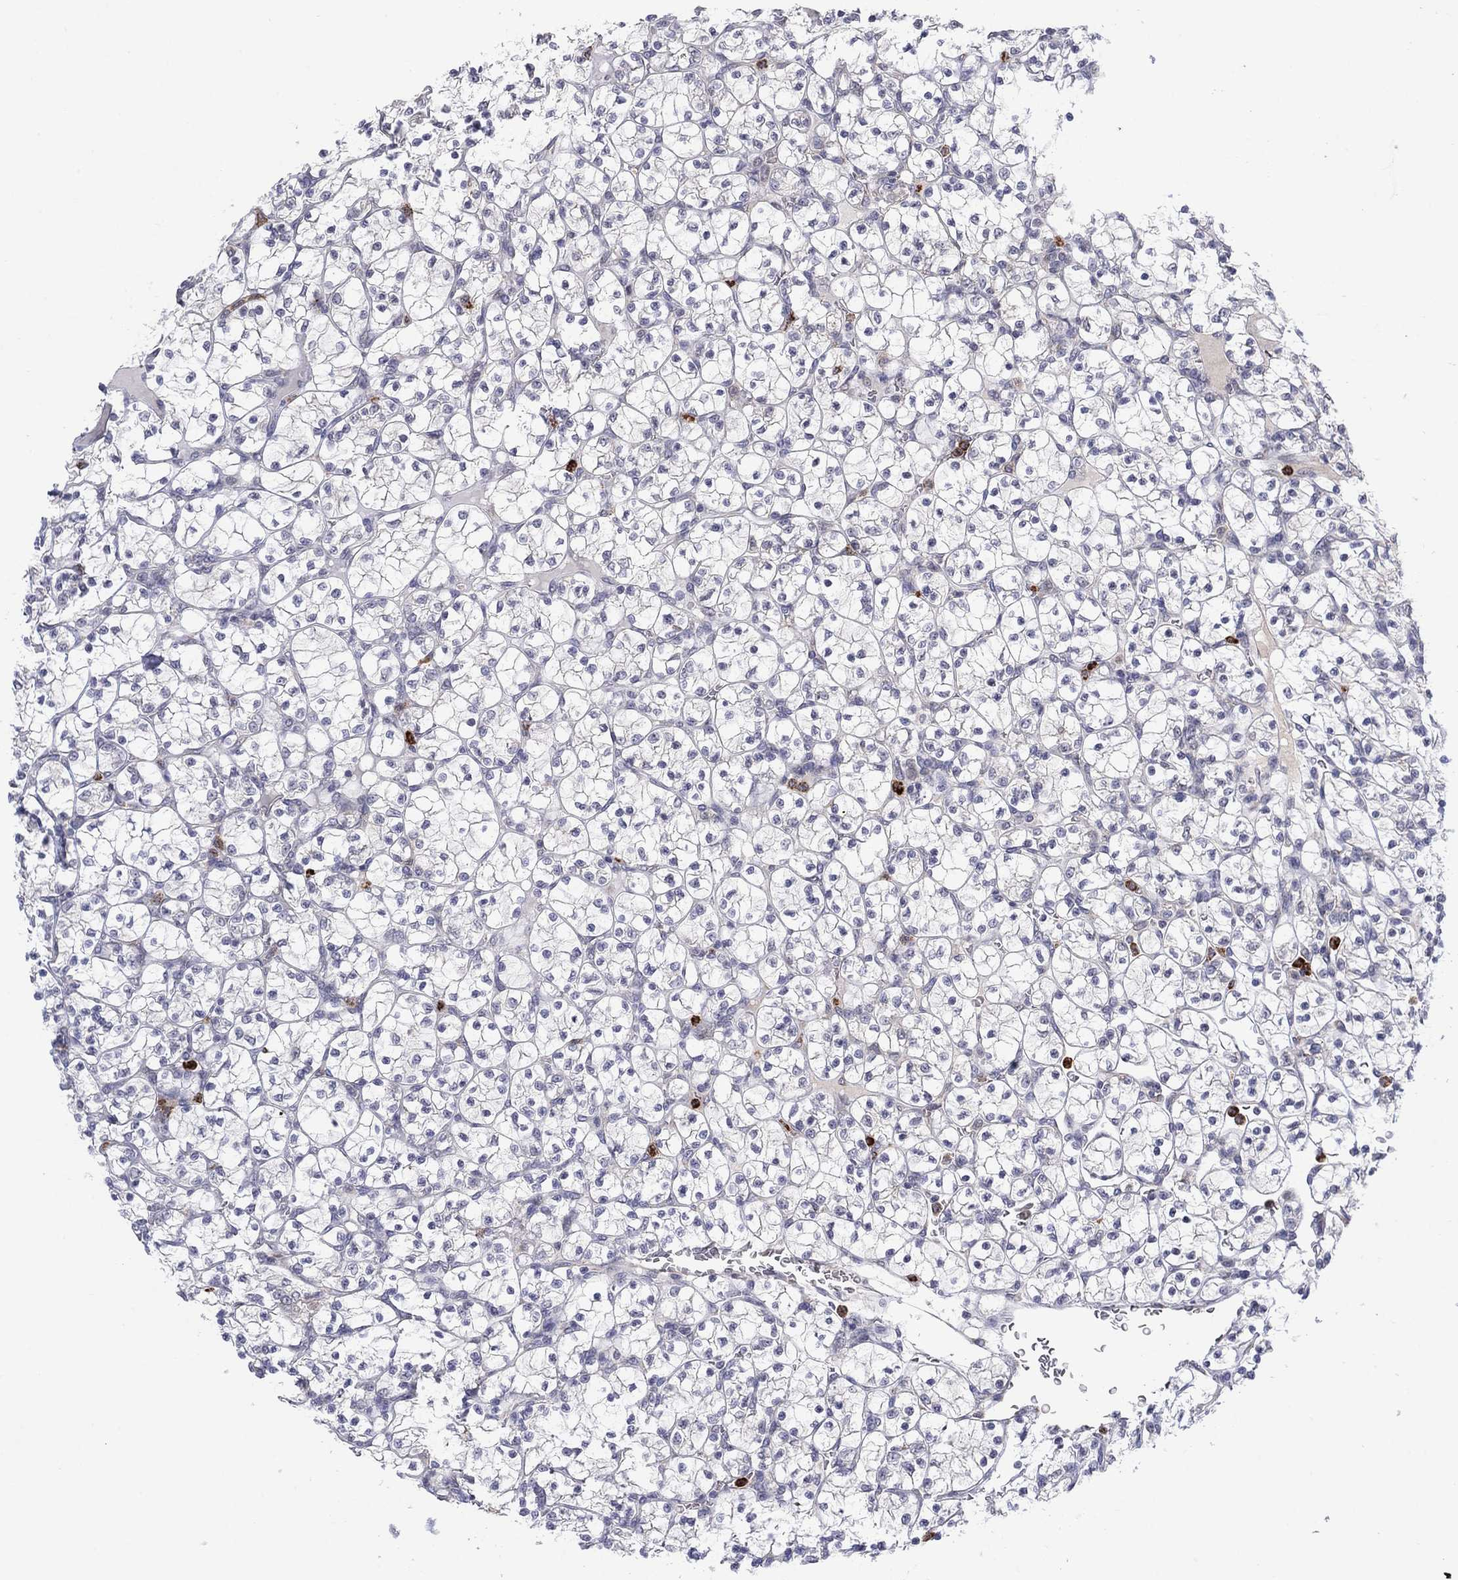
{"staining": {"intensity": "negative", "quantity": "none", "location": "none"}, "tissue": "renal cancer", "cell_type": "Tumor cells", "image_type": "cancer", "snomed": [{"axis": "morphology", "description": "Adenocarcinoma, NOS"}, {"axis": "topography", "description": "Kidney"}], "caption": "The image exhibits no significant staining in tumor cells of renal cancer (adenocarcinoma).", "gene": "MTRFR", "patient": {"sex": "female", "age": 89}}